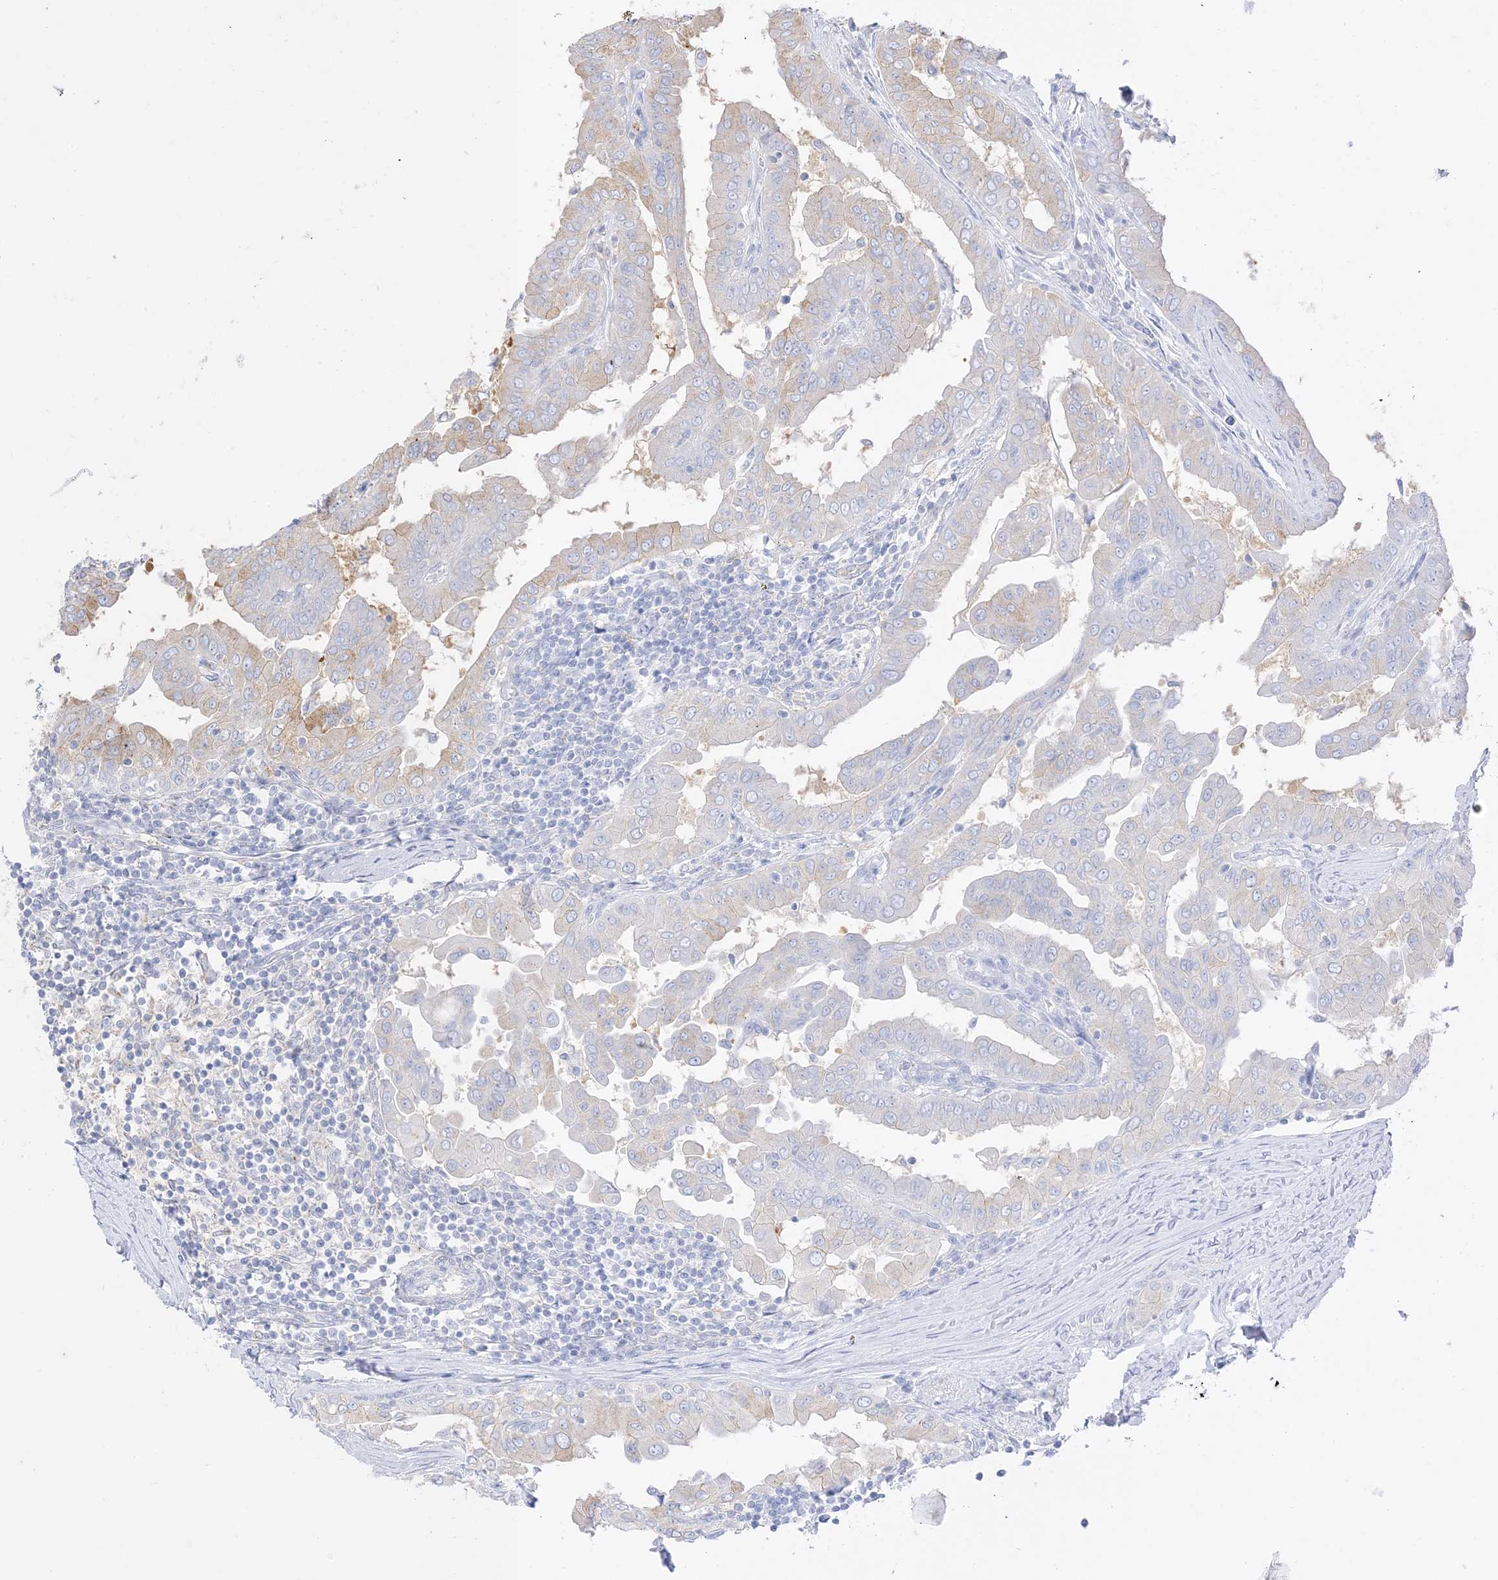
{"staining": {"intensity": "weak", "quantity": "<25%", "location": "cytoplasmic/membranous"}, "tissue": "thyroid cancer", "cell_type": "Tumor cells", "image_type": "cancer", "snomed": [{"axis": "morphology", "description": "Papillary adenocarcinoma, NOS"}, {"axis": "topography", "description": "Thyroid gland"}], "caption": "There is no significant staining in tumor cells of thyroid cancer (papillary adenocarcinoma).", "gene": "RAC1", "patient": {"sex": "male", "age": 33}}